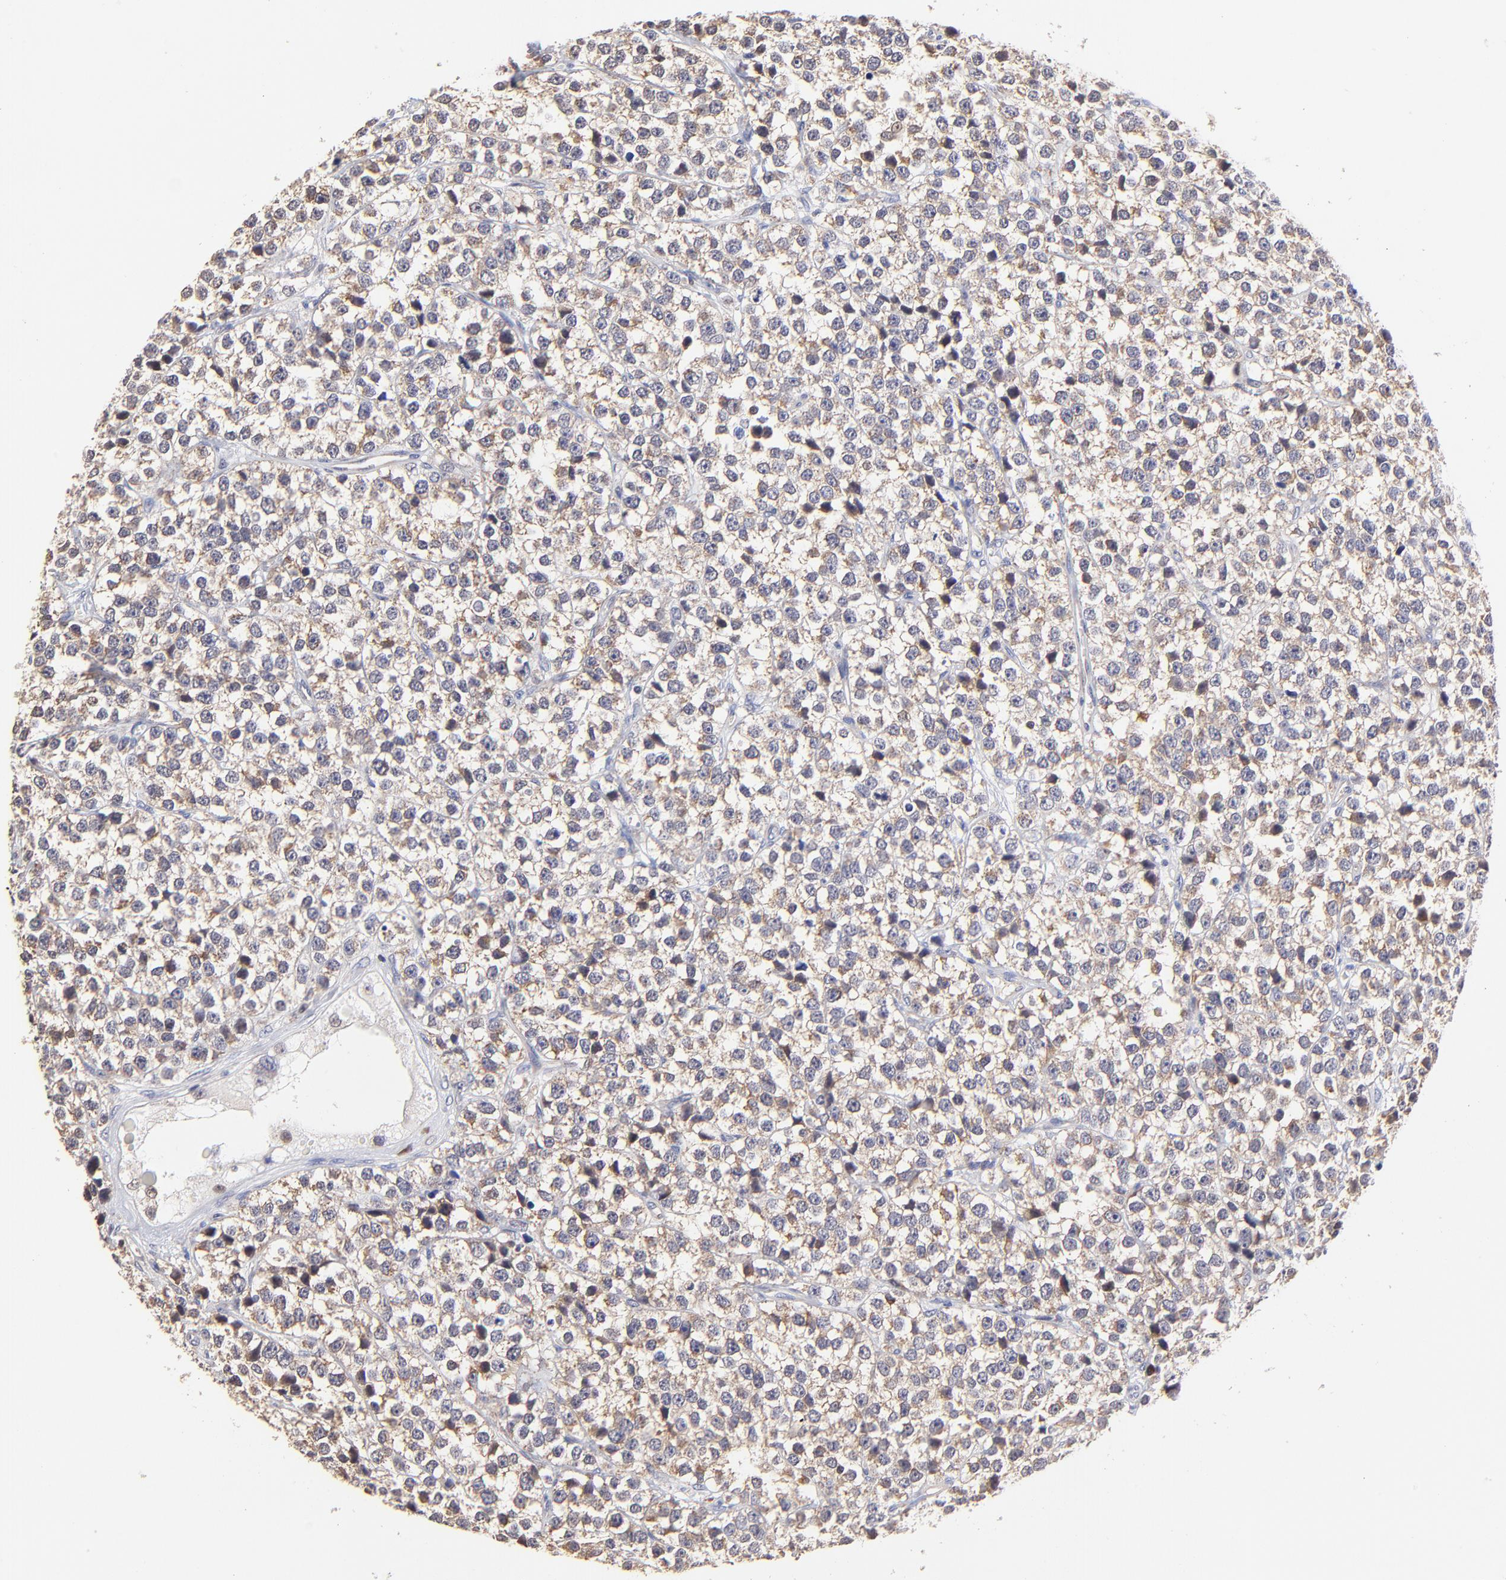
{"staining": {"intensity": "weak", "quantity": ">75%", "location": "cytoplasmic/membranous"}, "tissue": "testis cancer", "cell_type": "Tumor cells", "image_type": "cancer", "snomed": [{"axis": "morphology", "description": "Seminoma, NOS"}, {"axis": "topography", "description": "Testis"}], "caption": "There is low levels of weak cytoplasmic/membranous staining in tumor cells of seminoma (testis), as demonstrated by immunohistochemical staining (brown color).", "gene": "BBOF1", "patient": {"sex": "male", "age": 25}}